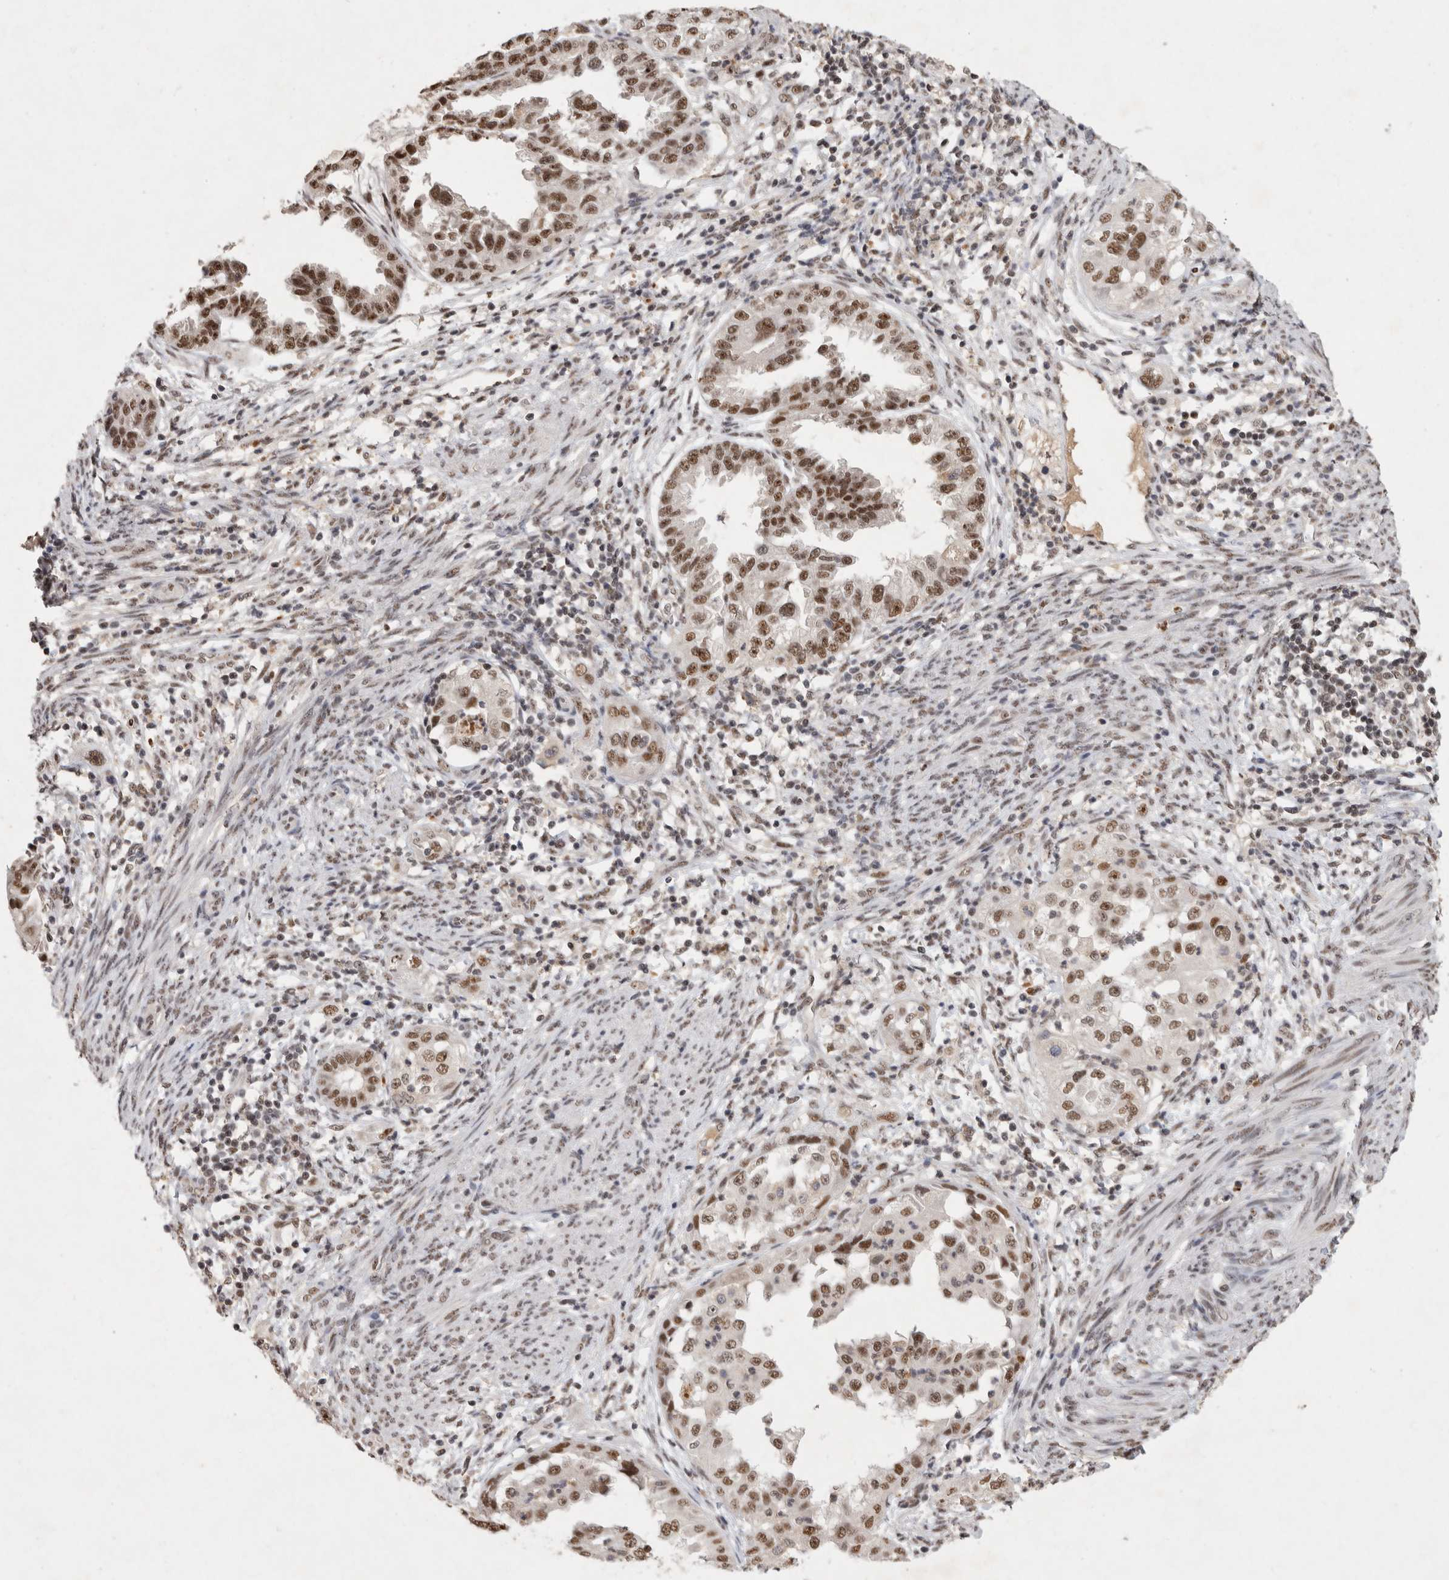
{"staining": {"intensity": "moderate", "quantity": ">75%", "location": "nuclear"}, "tissue": "endometrial cancer", "cell_type": "Tumor cells", "image_type": "cancer", "snomed": [{"axis": "morphology", "description": "Adenocarcinoma, NOS"}, {"axis": "topography", "description": "Endometrium"}], "caption": "Endometrial cancer stained with a brown dye reveals moderate nuclear positive positivity in approximately >75% of tumor cells.", "gene": "XRCC5", "patient": {"sex": "female", "age": 85}}